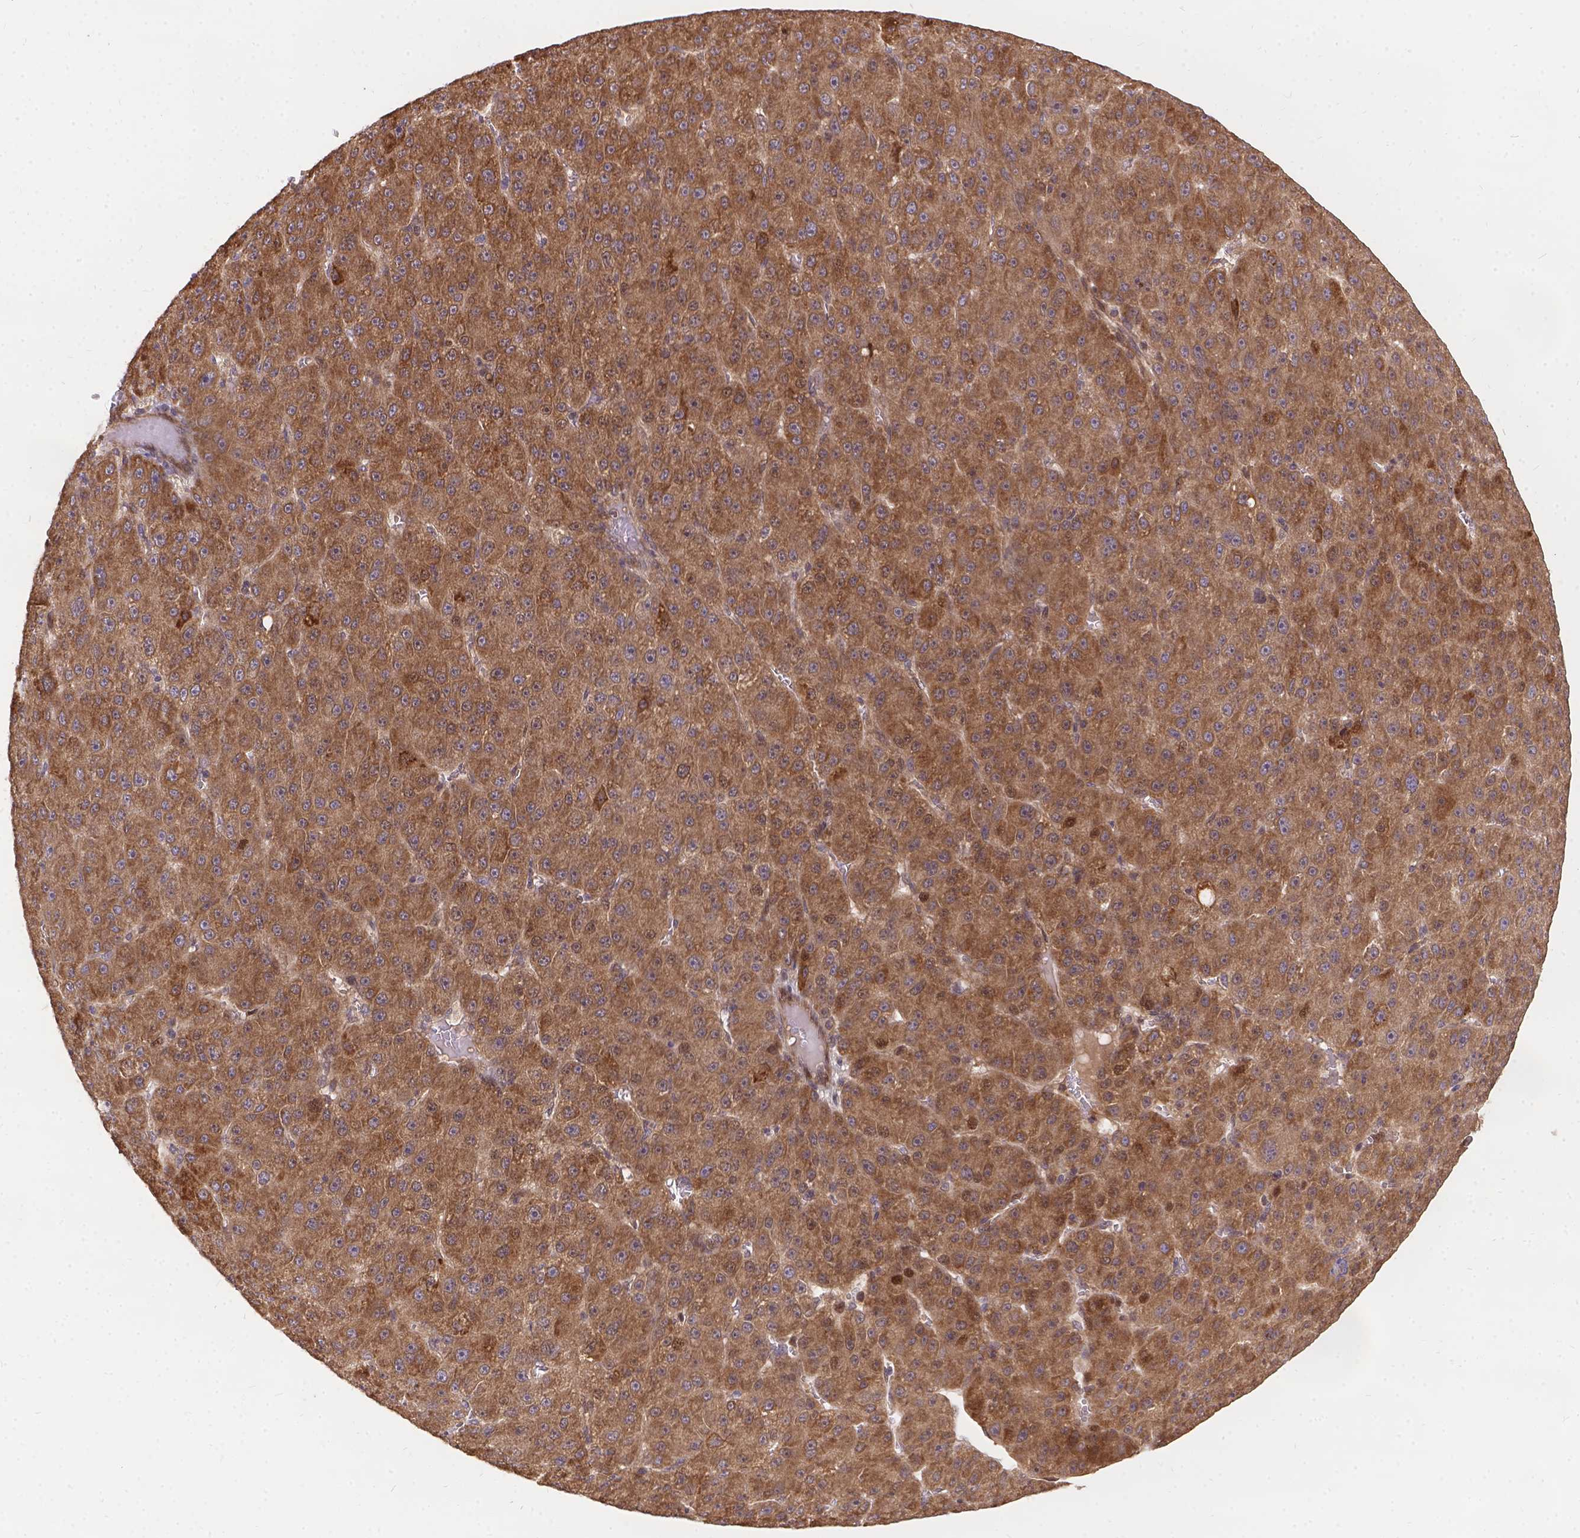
{"staining": {"intensity": "moderate", "quantity": ">75%", "location": "cytoplasmic/membranous"}, "tissue": "liver cancer", "cell_type": "Tumor cells", "image_type": "cancer", "snomed": [{"axis": "morphology", "description": "Carcinoma, Hepatocellular, NOS"}, {"axis": "topography", "description": "Liver"}], "caption": "Liver hepatocellular carcinoma stained with a brown dye reveals moderate cytoplasmic/membranous positive positivity in approximately >75% of tumor cells.", "gene": "DENND6A", "patient": {"sex": "male", "age": 67}}